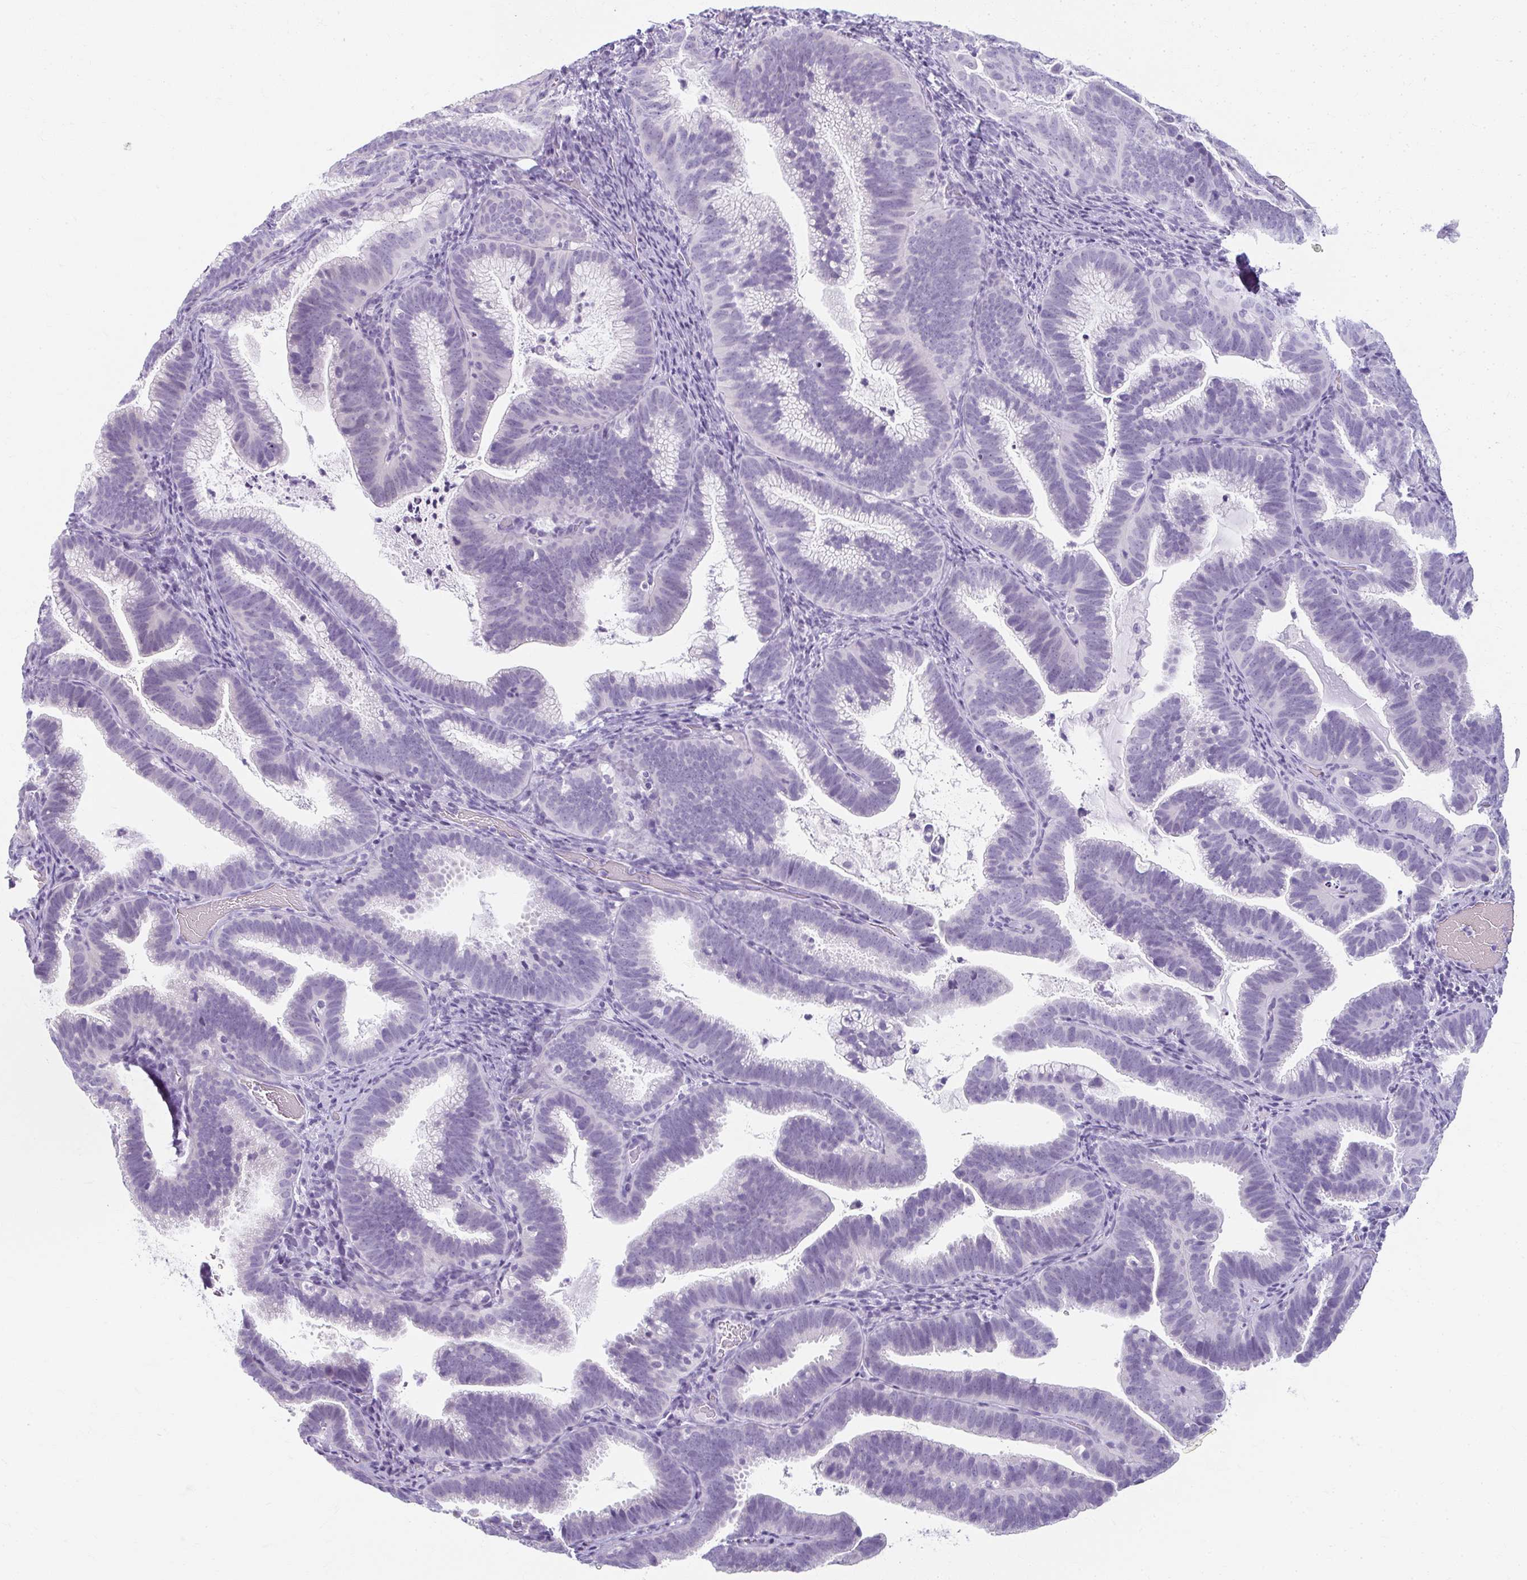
{"staining": {"intensity": "negative", "quantity": "none", "location": "none"}, "tissue": "cervical cancer", "cell_type": "Tumor cells", "image_type": "cancer", "snomed": [{"axis": "morphology", "description": "Adenocarcinoma, NOS"}, {"axis": "topography", "description": "Cervix"}], "caption": "Immunohistochemistry photomicrograph of neoplastic tissue: adenocarcinoma (cervical) stained with DAB demonstrates no significant protein staining in tumor cells.", "gene": "MOBP", "patient": {"sex": "female", "age": 61}}